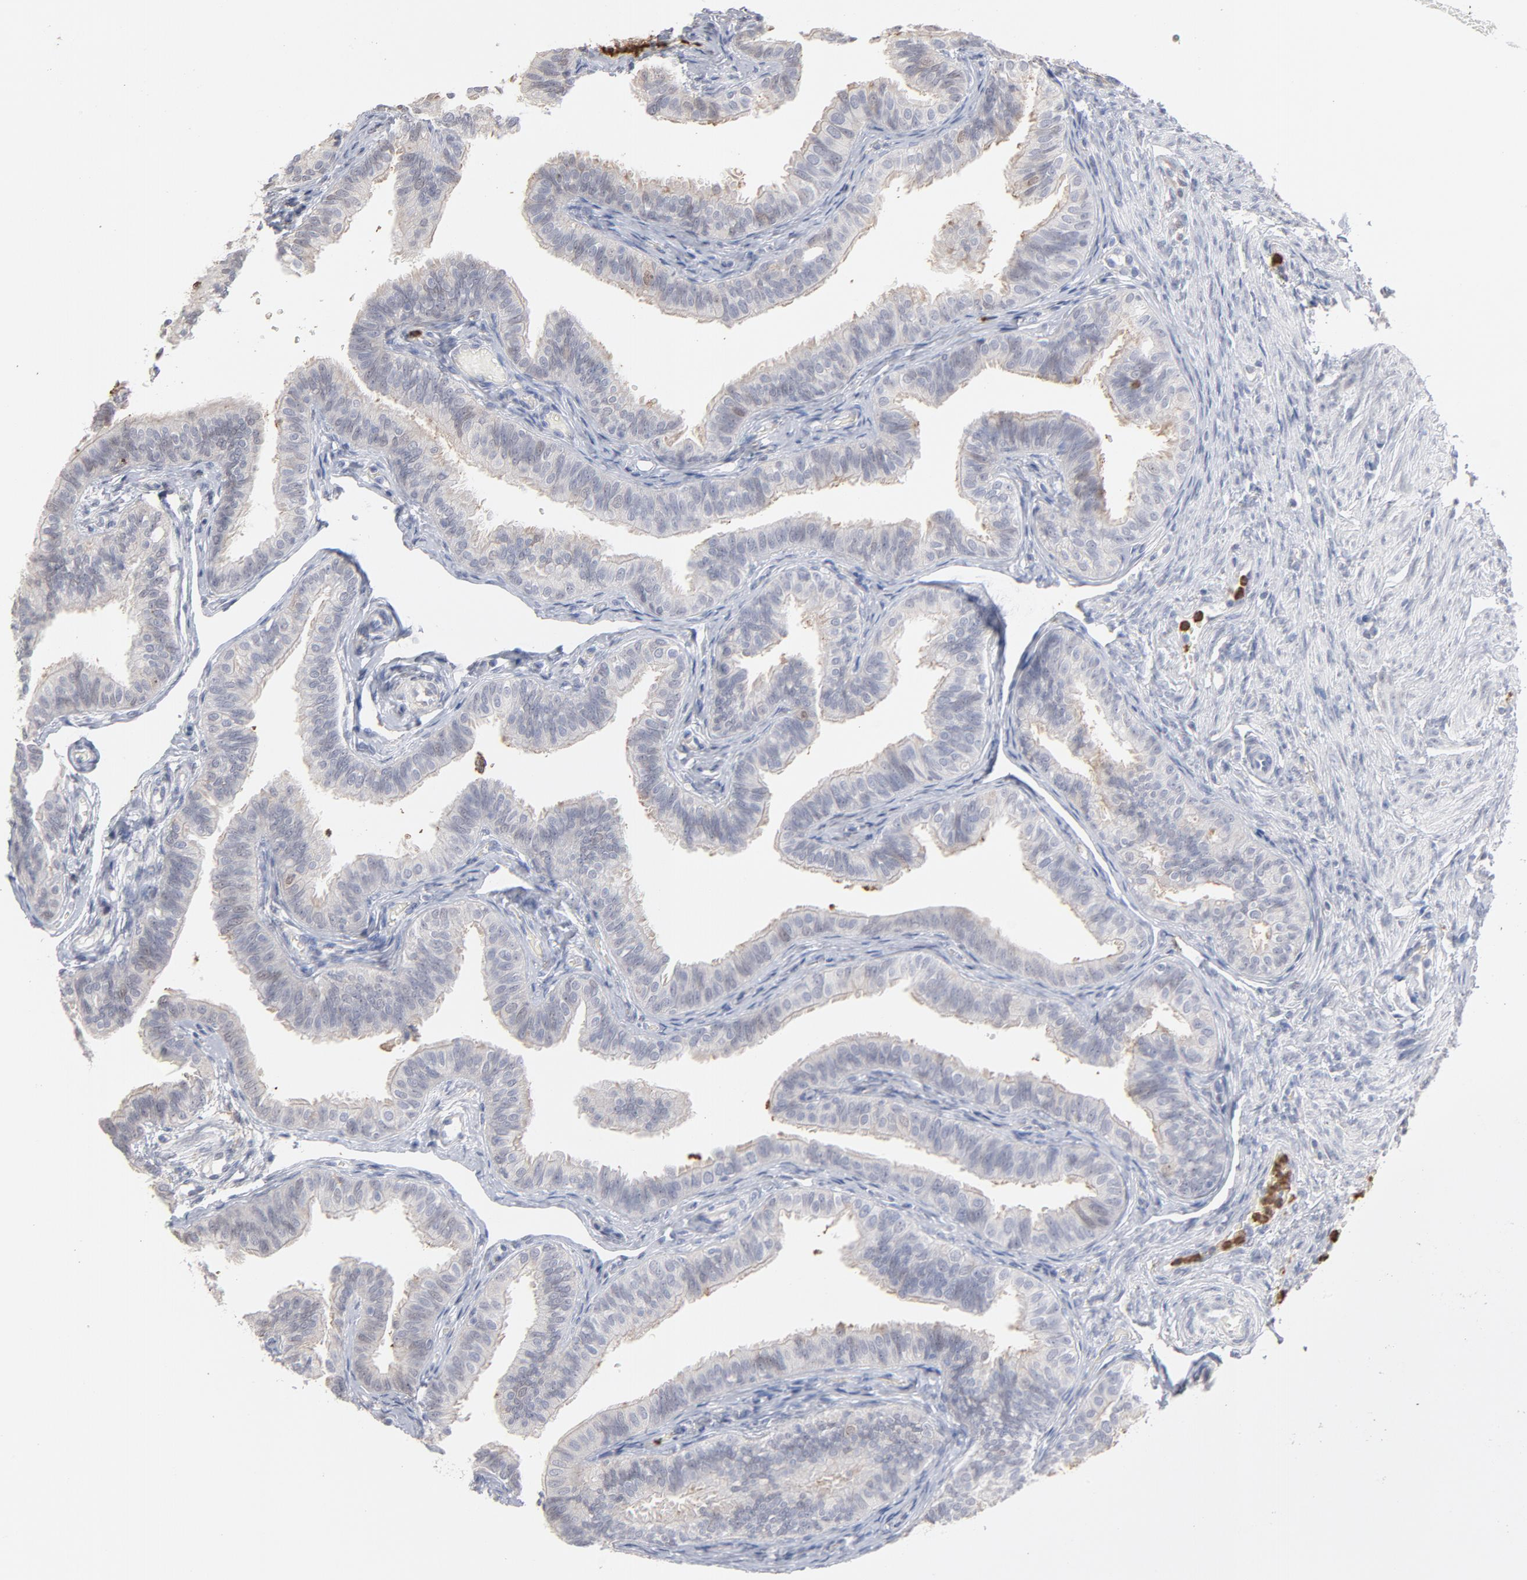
{"staining": {"intensity": "weak", "quantity": ">75%", "location": "cytoplasmic/membranous,nuclear"}, "tissue": "fallopian tube", "cell_type": "Glandular cells", "image_type": "normal", "snomed": [{"axis": "morphology", "description": "Normal tissue, NOS"}, {"axis": "morphology", "description": "Dermoid, NOS"}, {"axis": "topography", "description": "Fallopian tube"}], "caption": "A micrograph showing weak cytoplasmic/membranous,nuclear expression in approximately >75% of glandular cells in unremarkable fallopian tube, as visualized by brown immunohistochemical staining.", "gene": "PNMA1", "patient": {"sex": "female", "age": 33}}